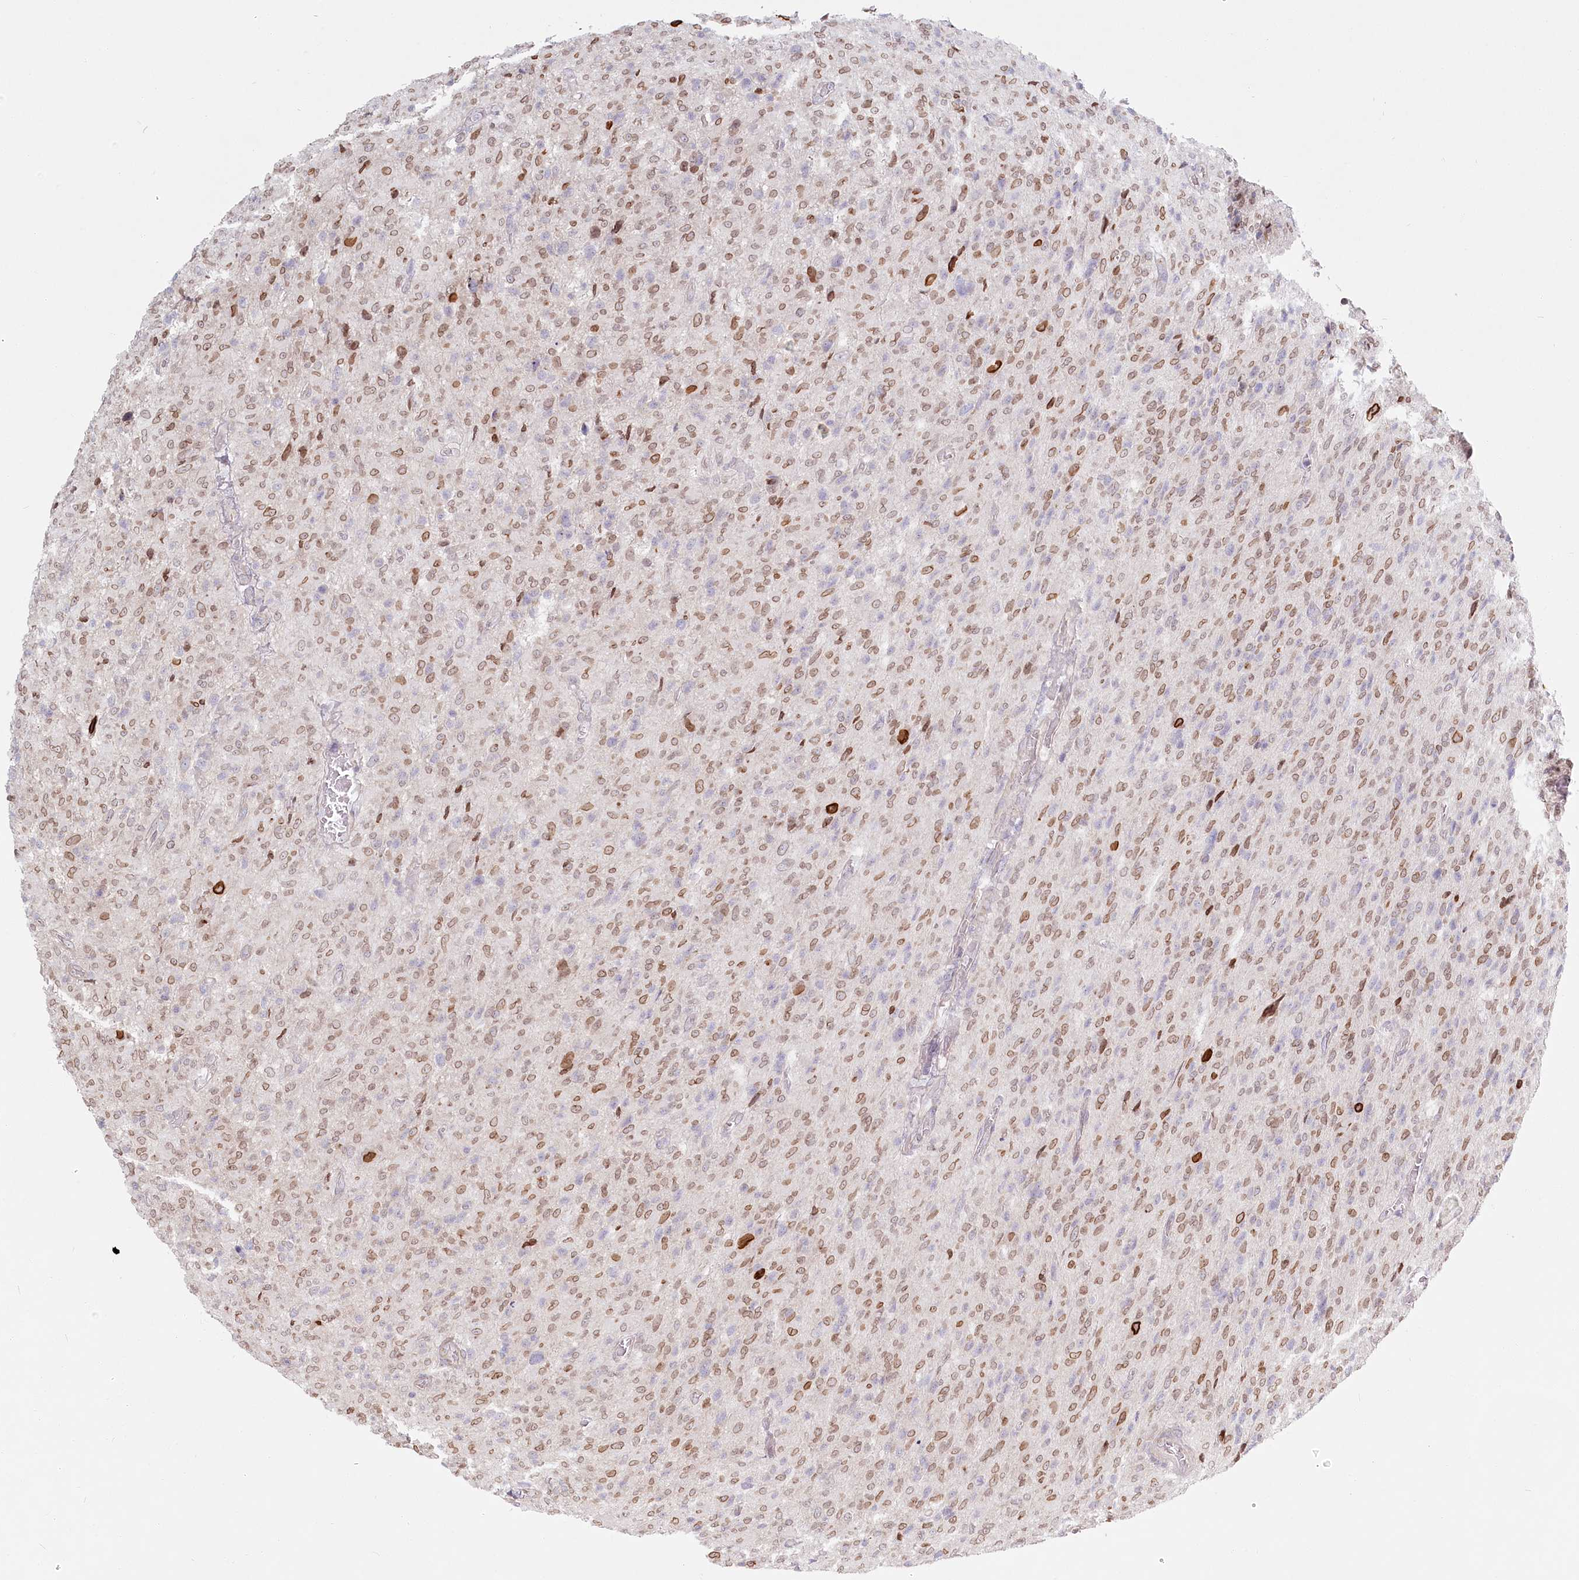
{"staining": {"intensity": "moderate", "quantity": ">75%", "location": "cytoplasmic/membranous,nuclear"}, "tissue": "glioma", "cell_type": "Tumor cells", "image_type": "cancer", "snomed": [{"axis": "morphology", "description": "Glioma, malignant, High grade"}, {"axis": "topography", "description": "Brain"}], "caption": "Glioma tissue displays moderate cytoplasmic/membranous and nuclear expression in about >75% of tumor cells", "gene": "SPINK13", "patient": {"sex": "female", "age": 57}}